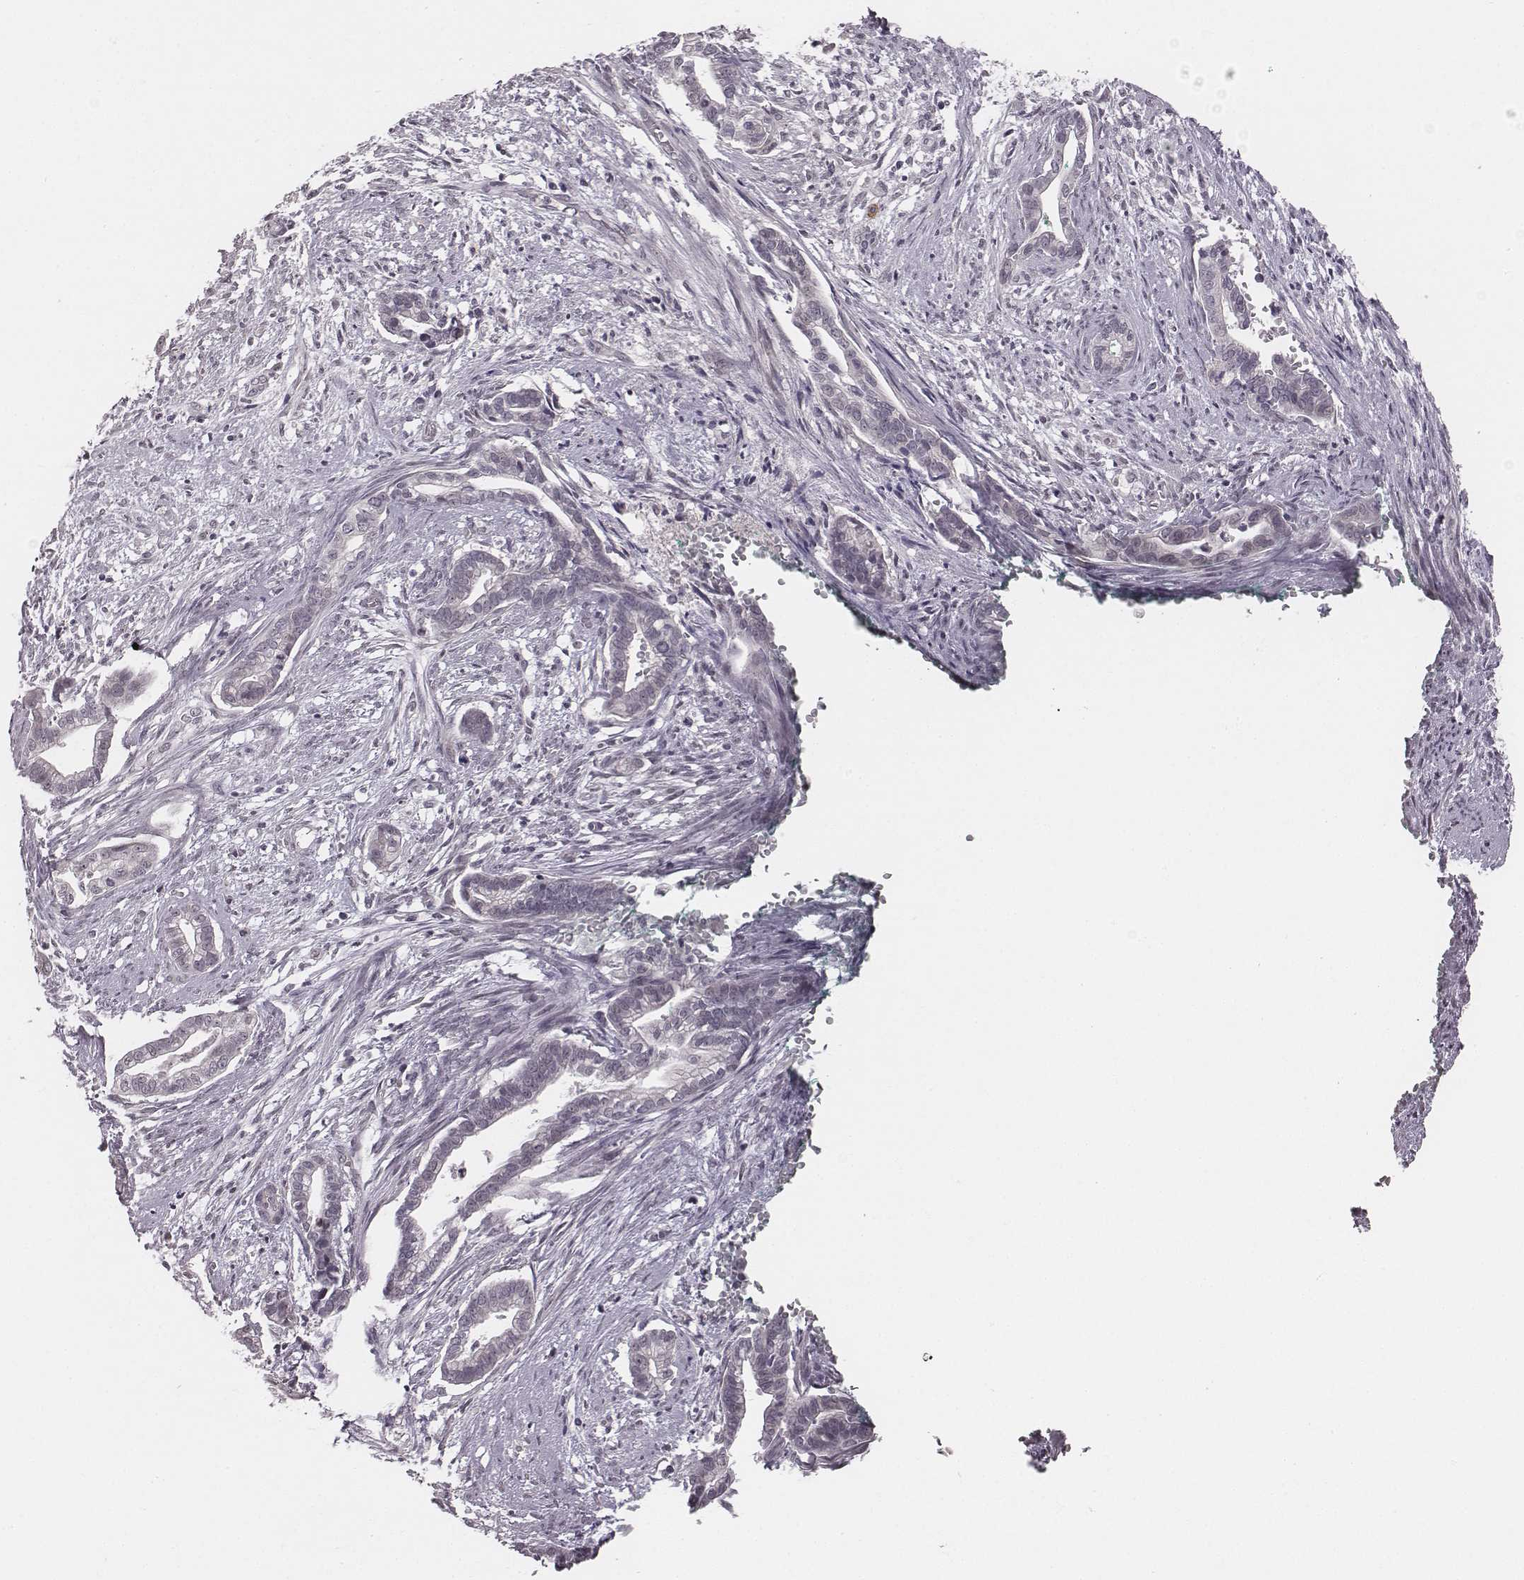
{"staining": {"intensity": "negative", "quantity": "none", "location": "none"}, "tissue": "cervical cancer", "cell_type": "Tumor cells", "image_type": "cancer", "snomed": [{"axis": "morphology", "description": "Adenocarcinoma, NOS"}, {"axis": "topography", "description": "Cervix"}], "caption": "Tumor cells show no significant protein expression in cervical adenocarcinoma.", "gene": "RPGRIP1", "patient": {"sex": "female", "age": 62}}